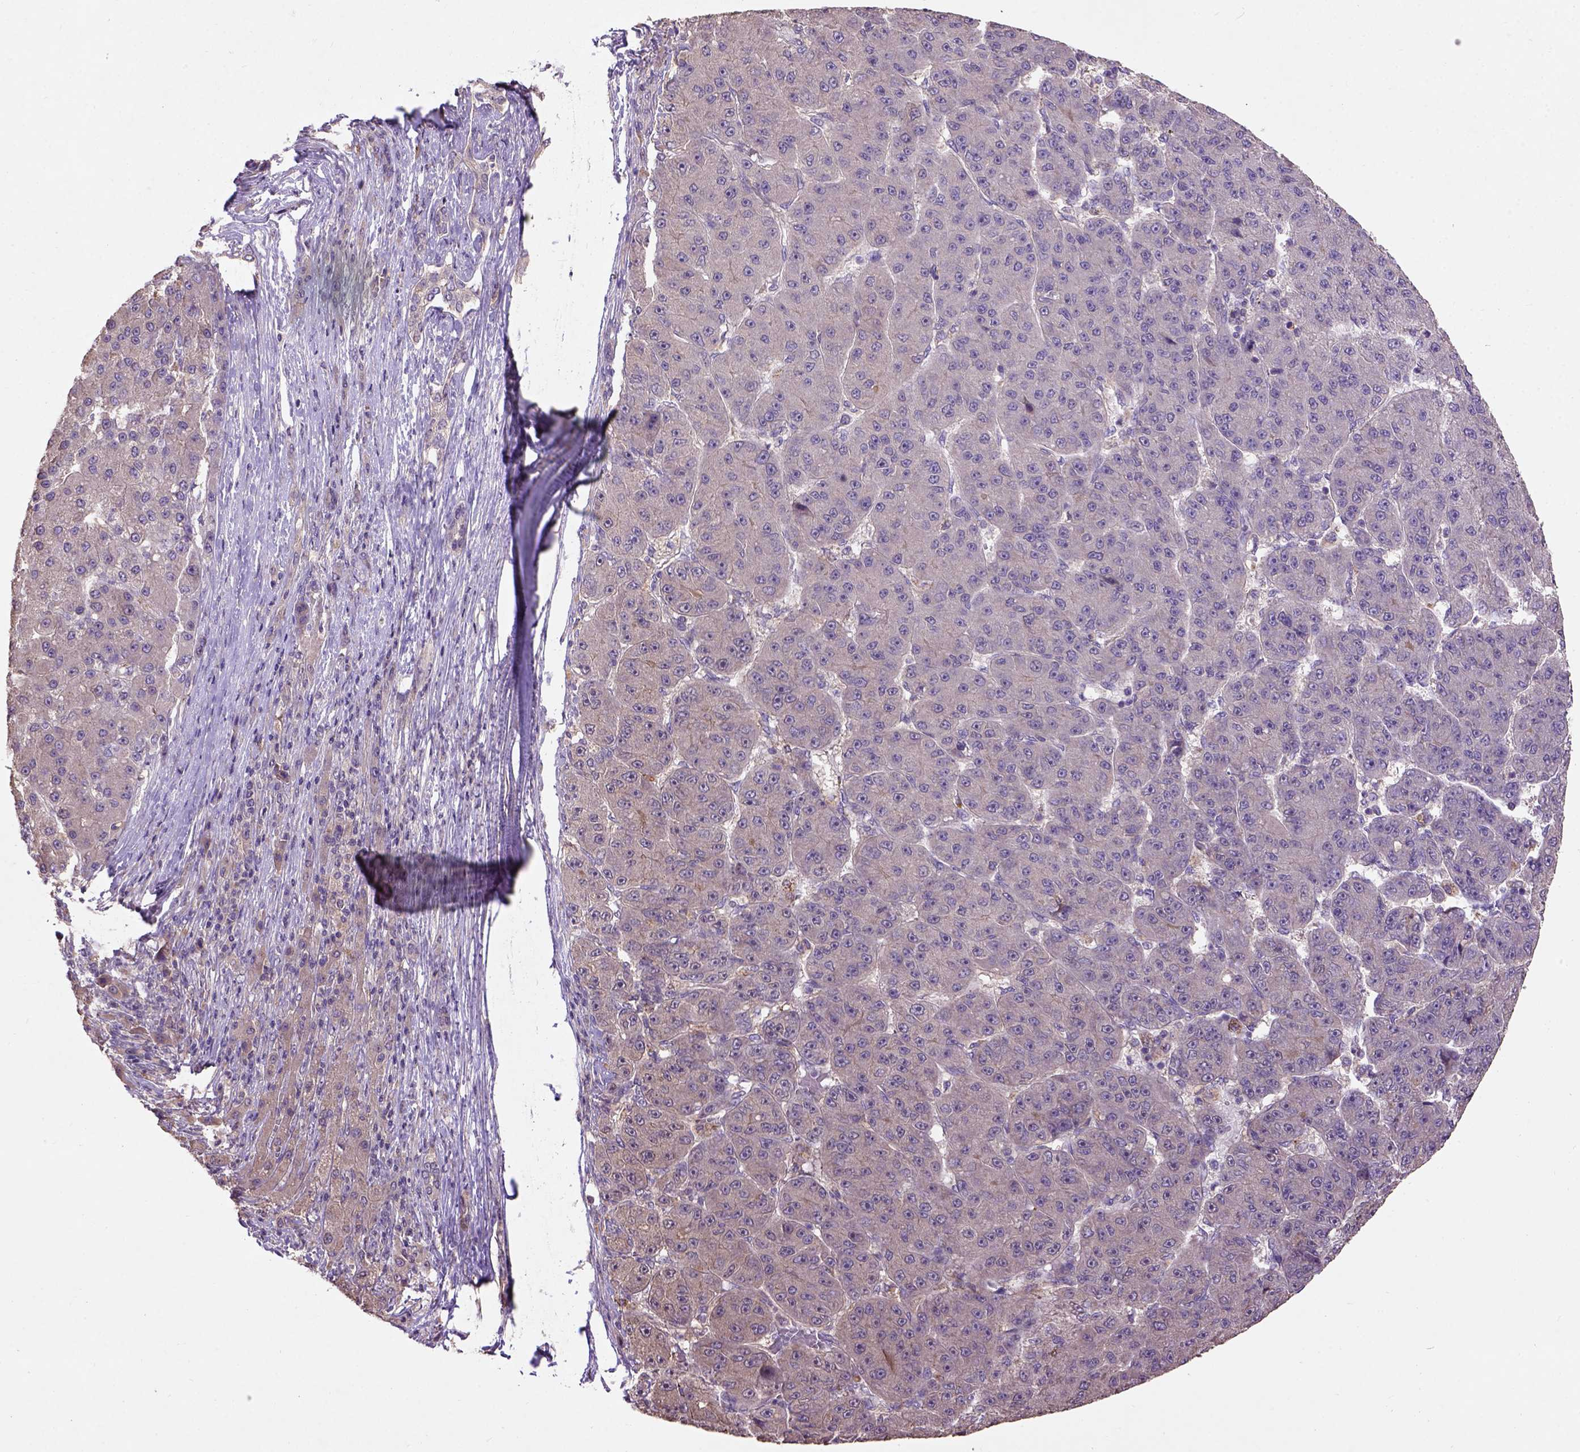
{"staining": {"intensity": "negative", "quantity": "none", "location": "none"}, "tissue": "liver cancer", "cell_type": "Tumor cells", "image_type": "cancer", "snomed": [{"axis": "morphology", "description": "Carcinoma, Hepatocellular, NOS"}, {"axis": "topography", "description": "Liver"}], "caption": "High power microscopy micrograph of an immunohistochemistry (IHC) image of liver hepatocellular carcinoma, revealing no significant staining in tumor cells.", "gene": "KBTBD8", "patient": {"sex": "male", "age": 67}}